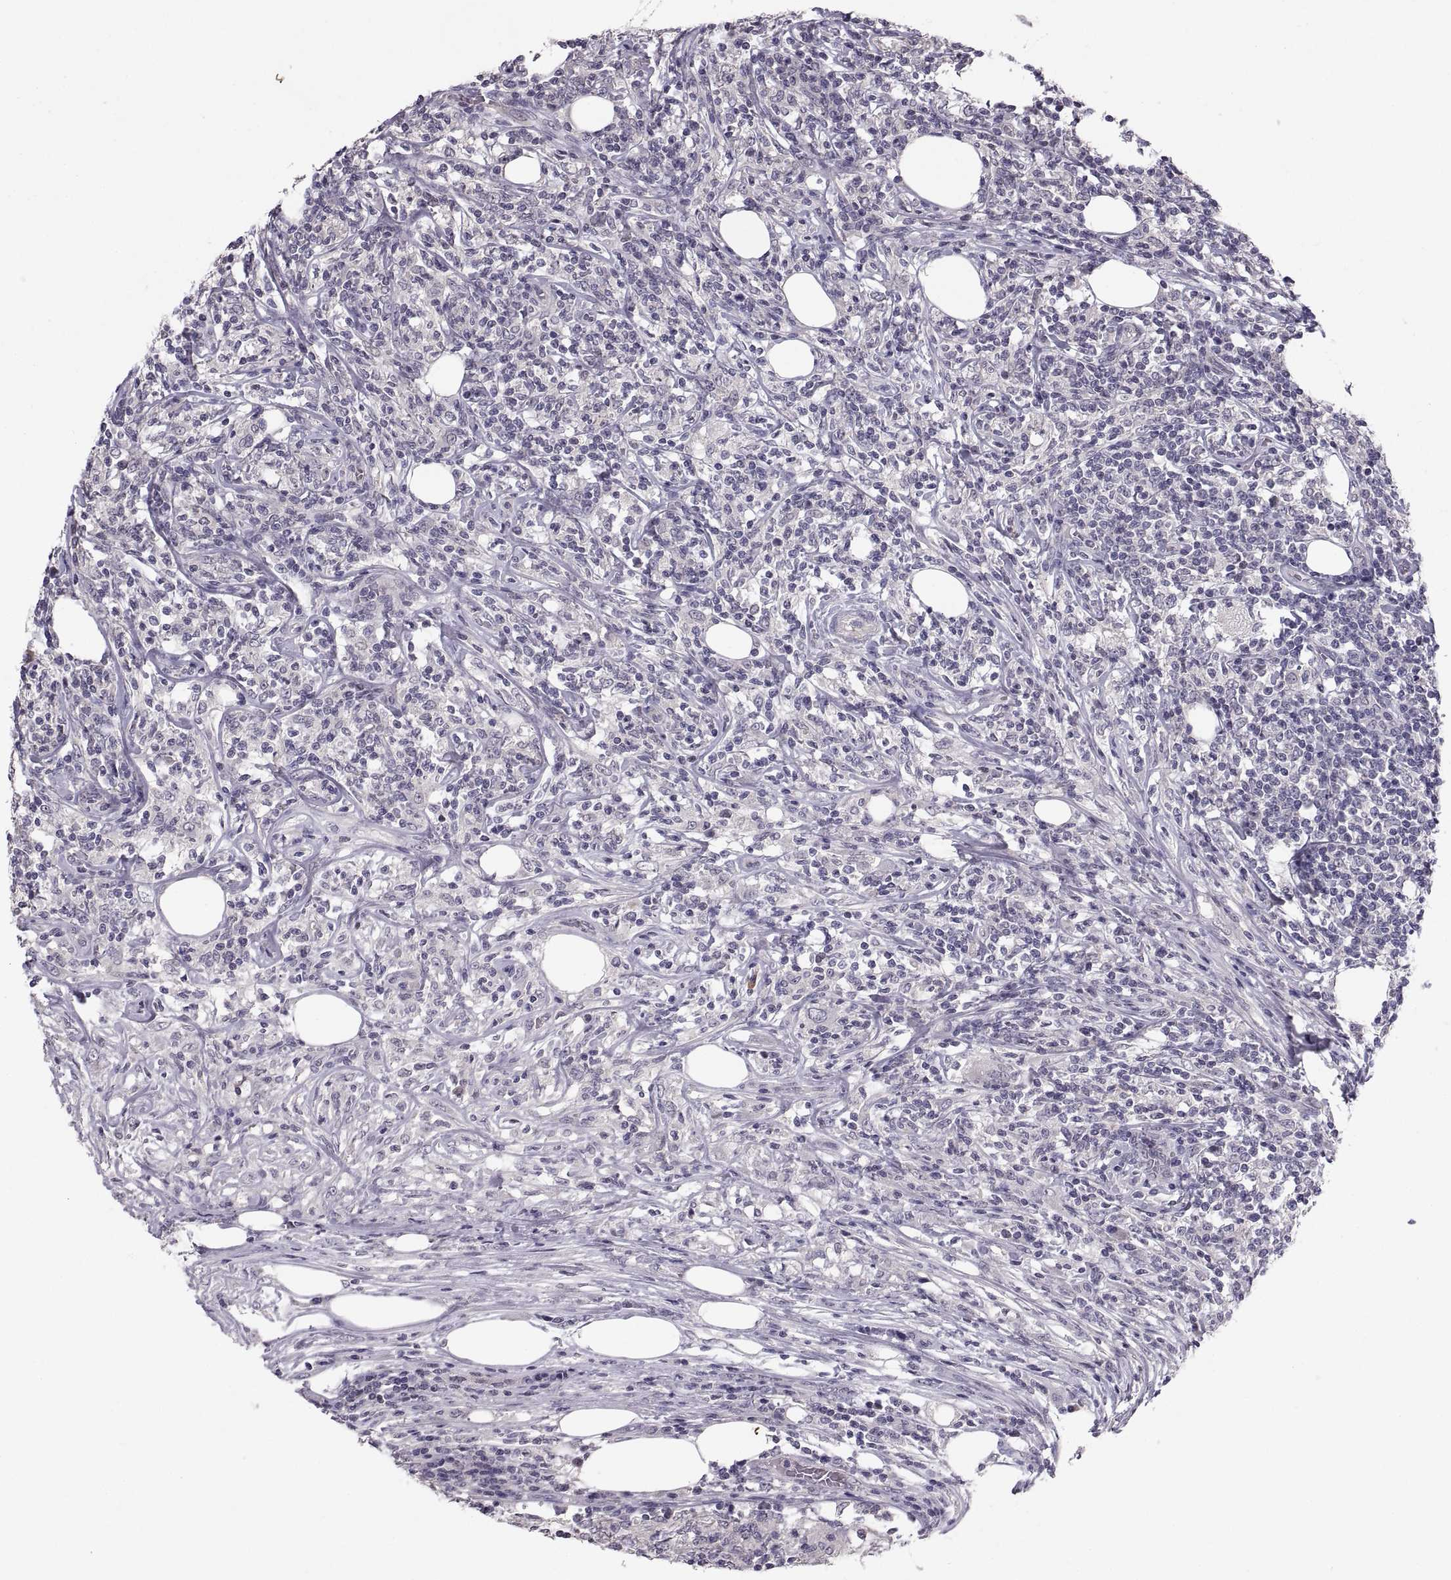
{"staining": {"intensity": "negative", "quantity": "none", "location": "none"}, "tissue": "lymphoma", "cell_type": "Tumor cells", "image_type": "cancer", "snomed": [{"axis": "morphology", "description": "Malignant lymphoma, non-Hodgkin's type, High grade"}, {"axis": "topography", "description": "Lymph node"}], "caption": "Immunohistochemistry (IHC) of lymphoma demonstrates no positivity in tumor cells.", "gene": "PAX2", "patient": {"sex": "female", "age": 84}}